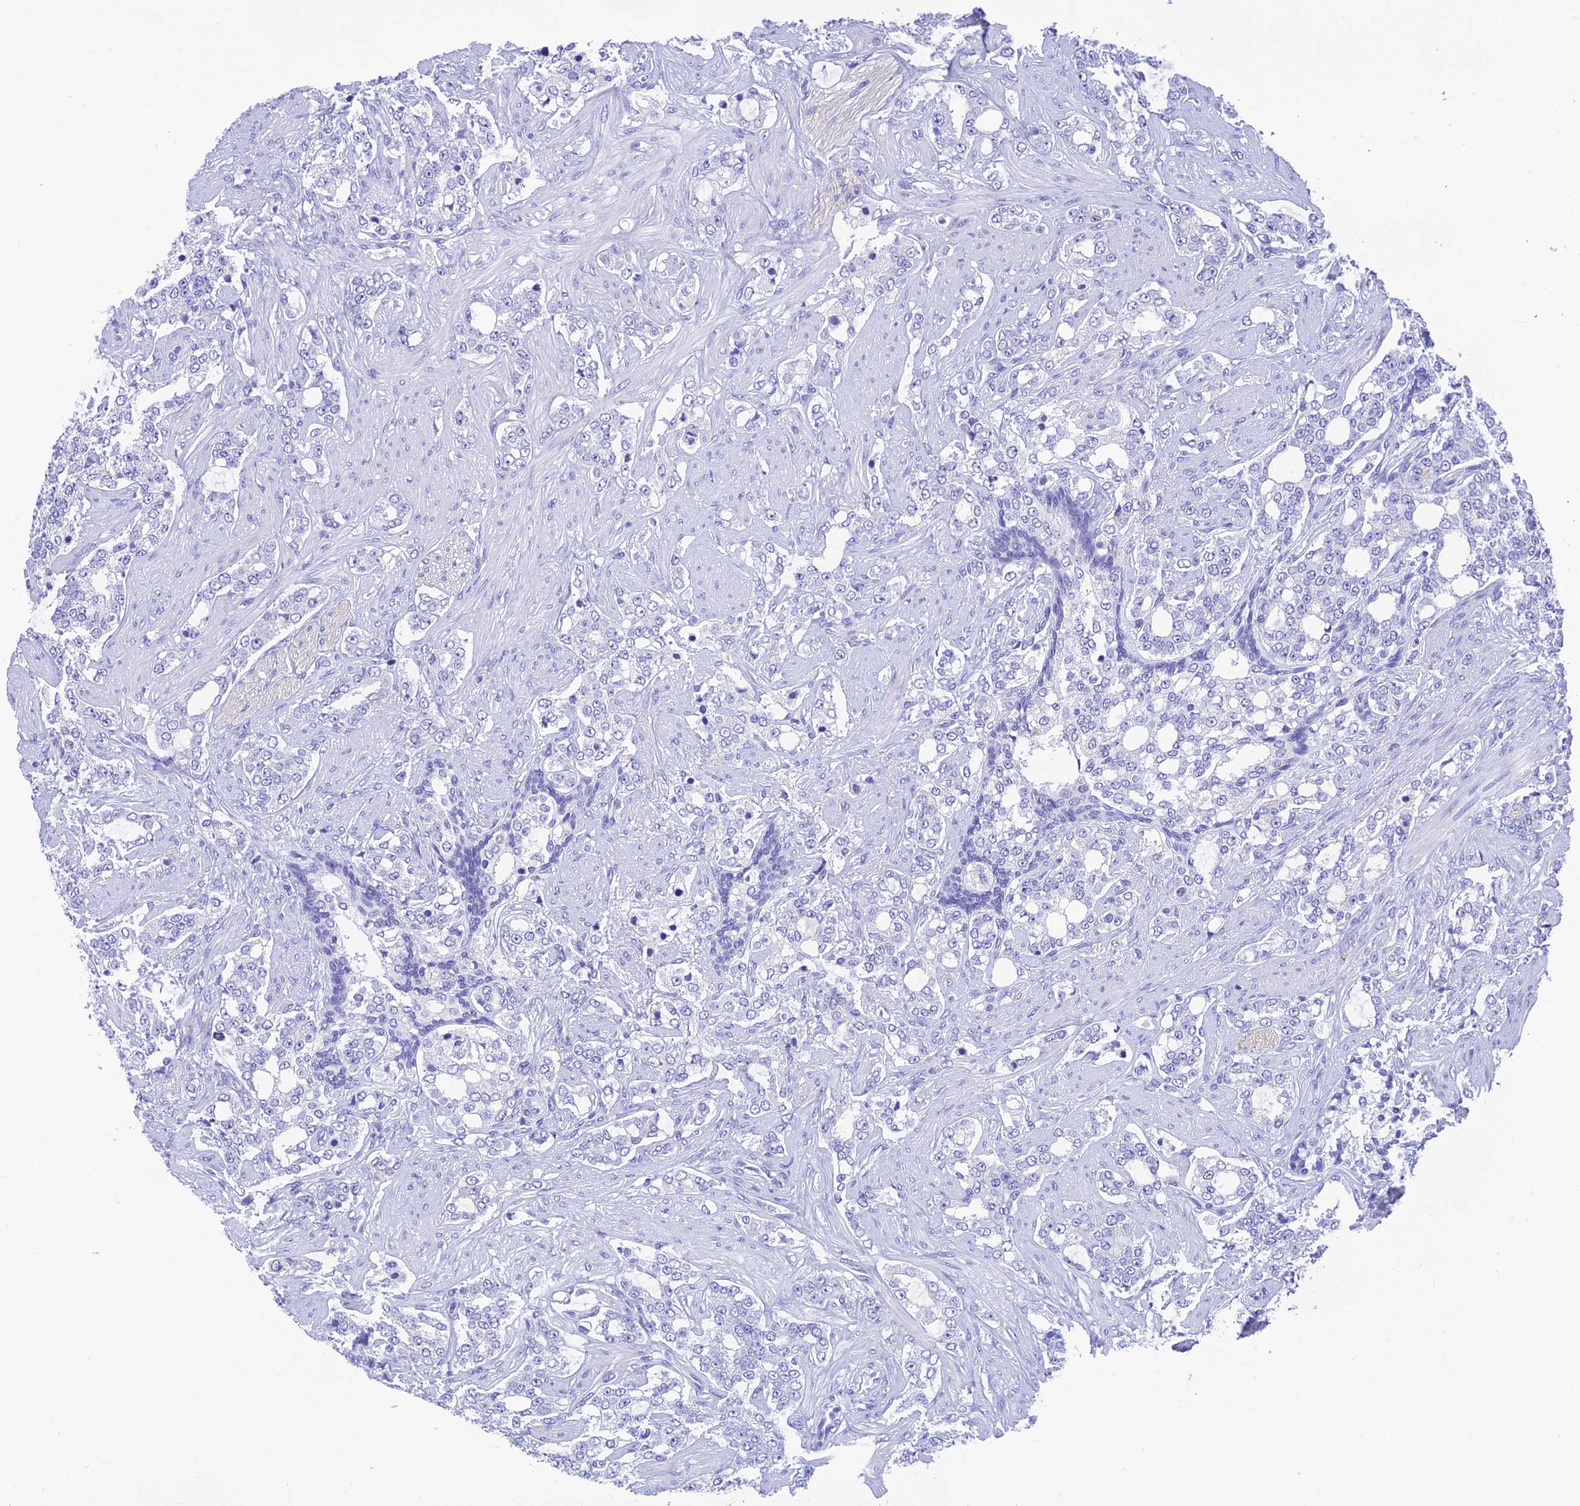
{"staining": {"intensity": "negative", "quantity": "none", "location": "none"}, "tissue": "prostate cancer", "cell_type": "Tumor cells", "image_type": "cancer", "snomed": [{"axis": "morphology", "description": "Adenocarcinoma, High grade"}, {"axis": "topography", "description": "Prostate"}], "caption": "Immunohistochemical staining of human high-grade adenocarcinoma (prostate) demonstrates no significant staining in tumor cells.", "gene": "KDELR3", "patient": {"sex": "male", "age": 64}}